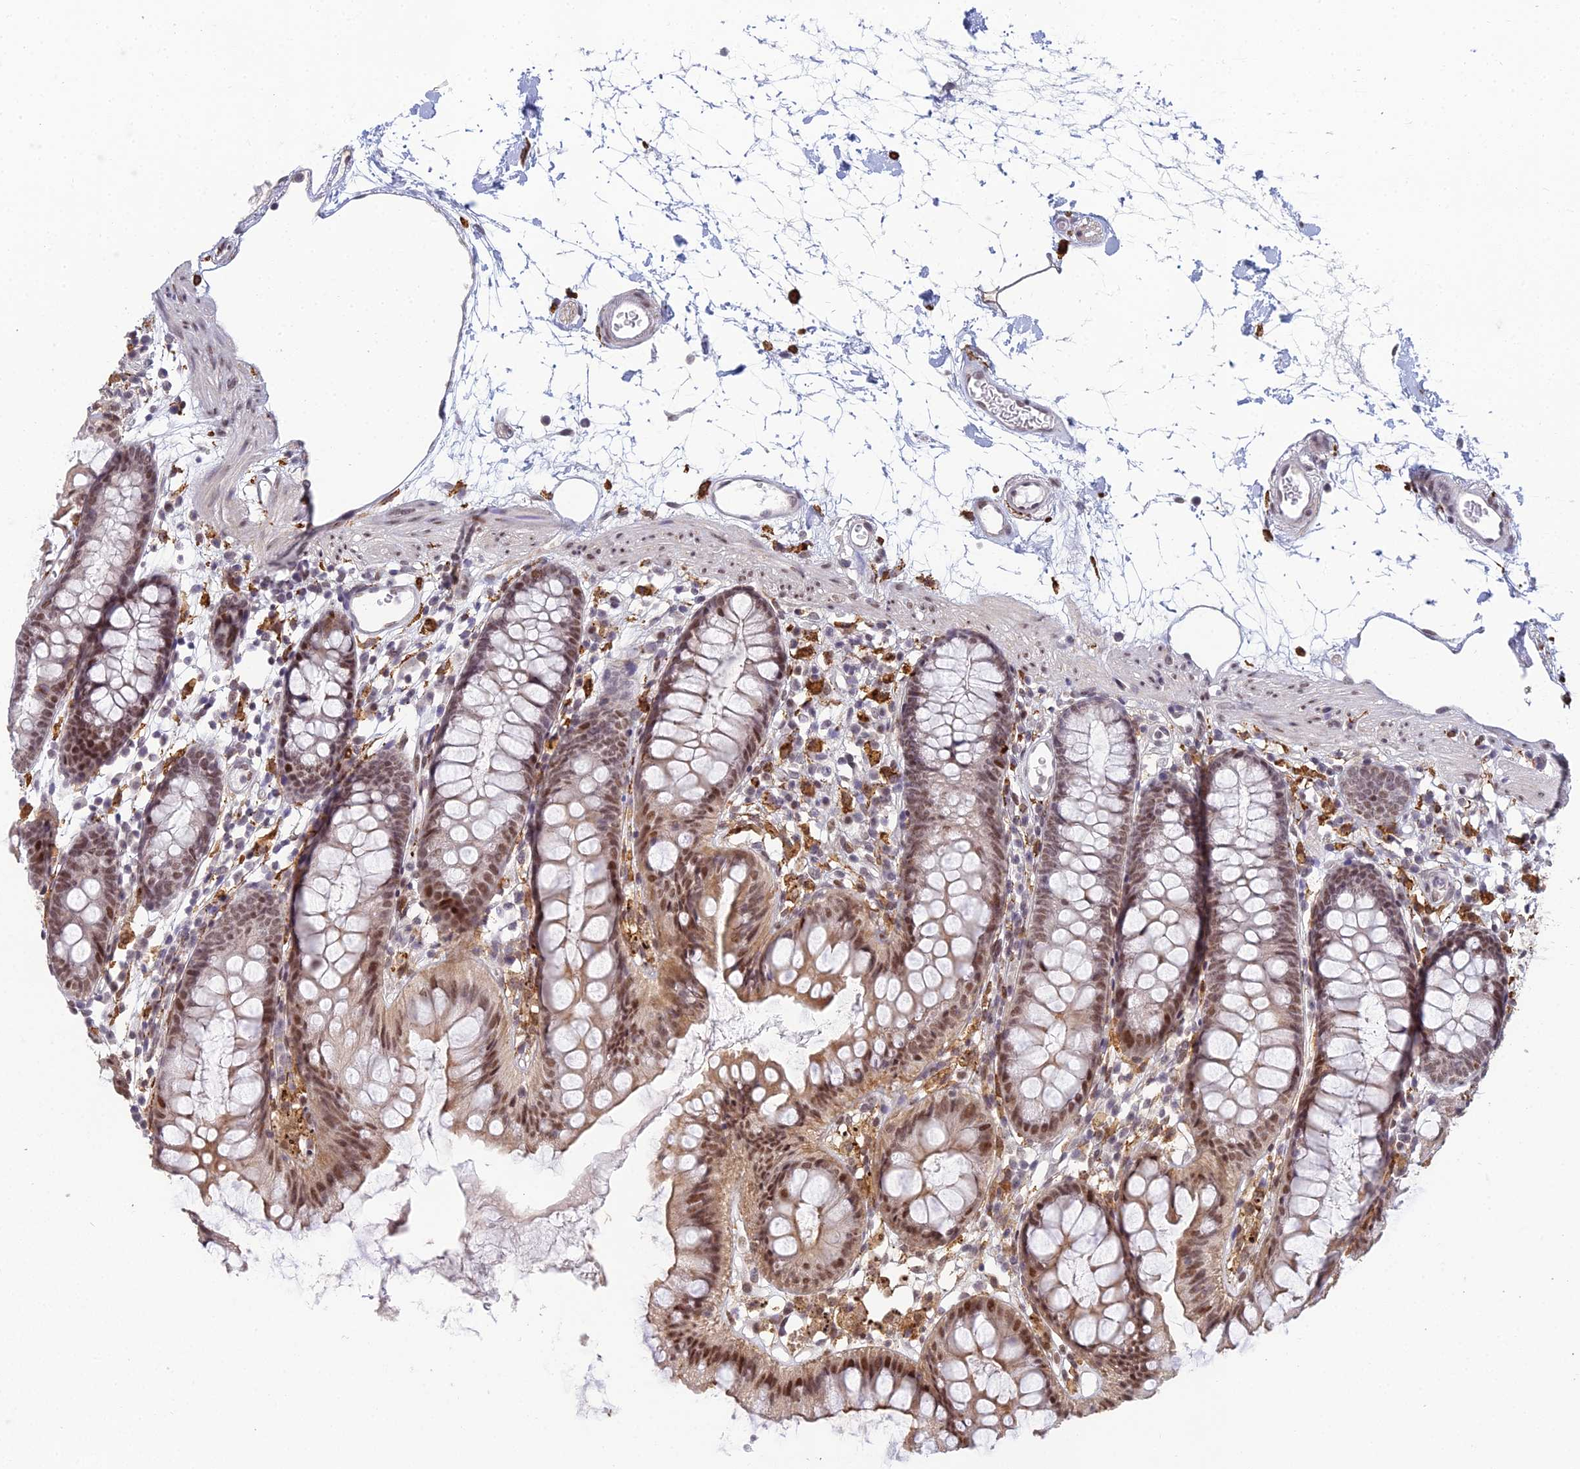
{"staining": {"intensity": "weak", "quantity": ">75%", "location": "nuclear"}, "tissue": "colon", "cell_type": "Endothelial cells", "image_type": "normal", "snomed": [{"axis": "morphology", "description": "Normal tissue, NOS"}, {"axis": "topography", "description": "Colon"}], "caption": "Immunohistochemical staining of unremarkable colon reveals low levels of weak nuclear staining in about >75% of endothelial cells. The staining was performed using DAB to visualize the protein expression in brown, while the nuclei were stained in blue with hematoxylin (Magnification: 20x).", "gene": "ABHD17A", "patient": {"sex": "female", "age": 84}}